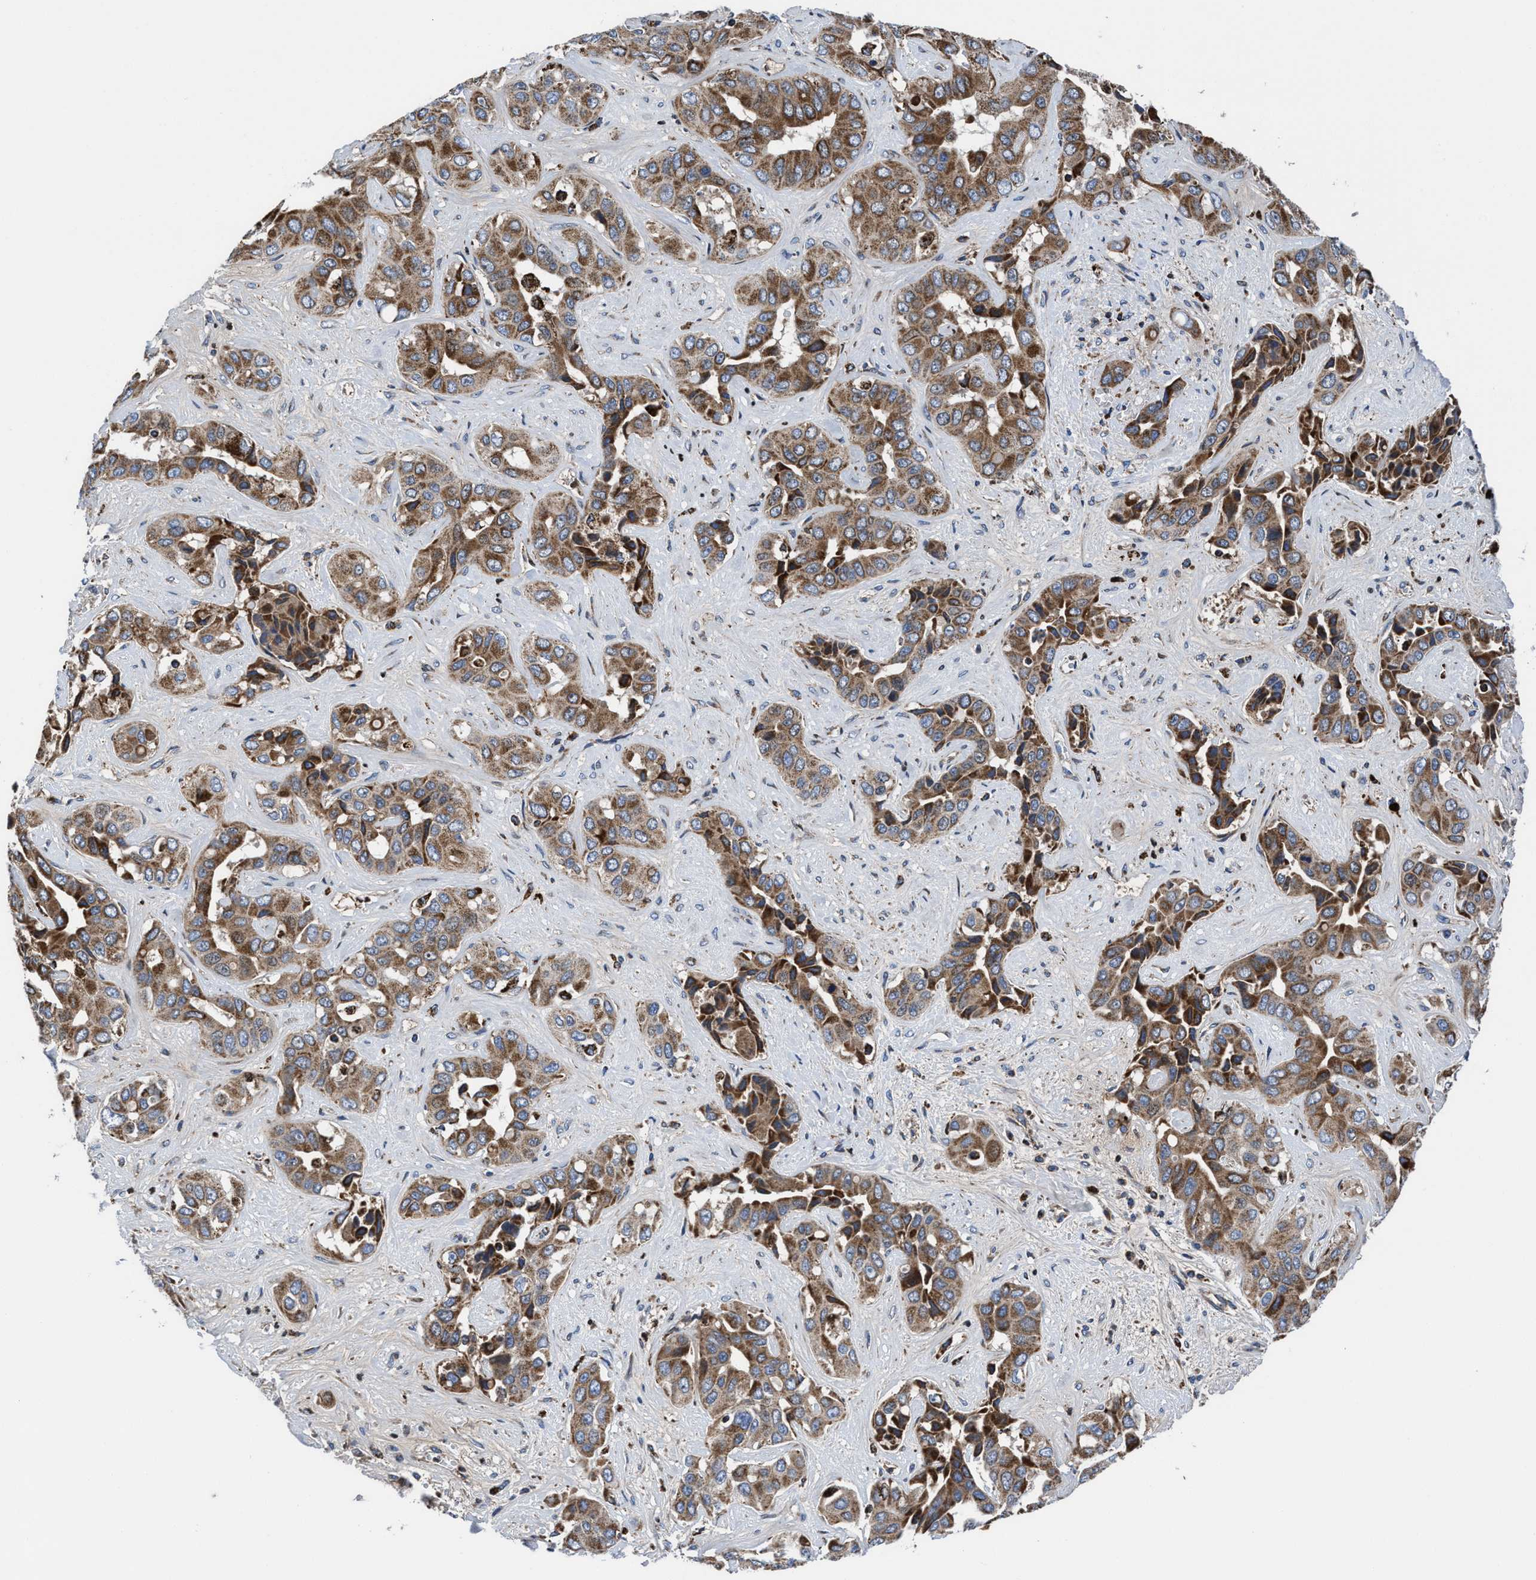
{"staining": {"intensity": "moderate", "quantity": ">75%", "location": "cytoplasmic/membranous"}, "tissue": "liver cancer", "cell_type": "Tumor cells", "image_type": "cancer", "snomed": [{"axis": "morphology", "description": "Cholangiocarcinoma"}, {"axis": "topography", "description": "Liver"}], "caption": "About >75% of tumor cells in liver cancer (cholangiocarcinoma) show moderate cytoplasmic/membranous protein expression as visualized by brown immunohistochemical staining.", "gene": "PRR15L", "patient": {"sex": "female", "age": 52}}